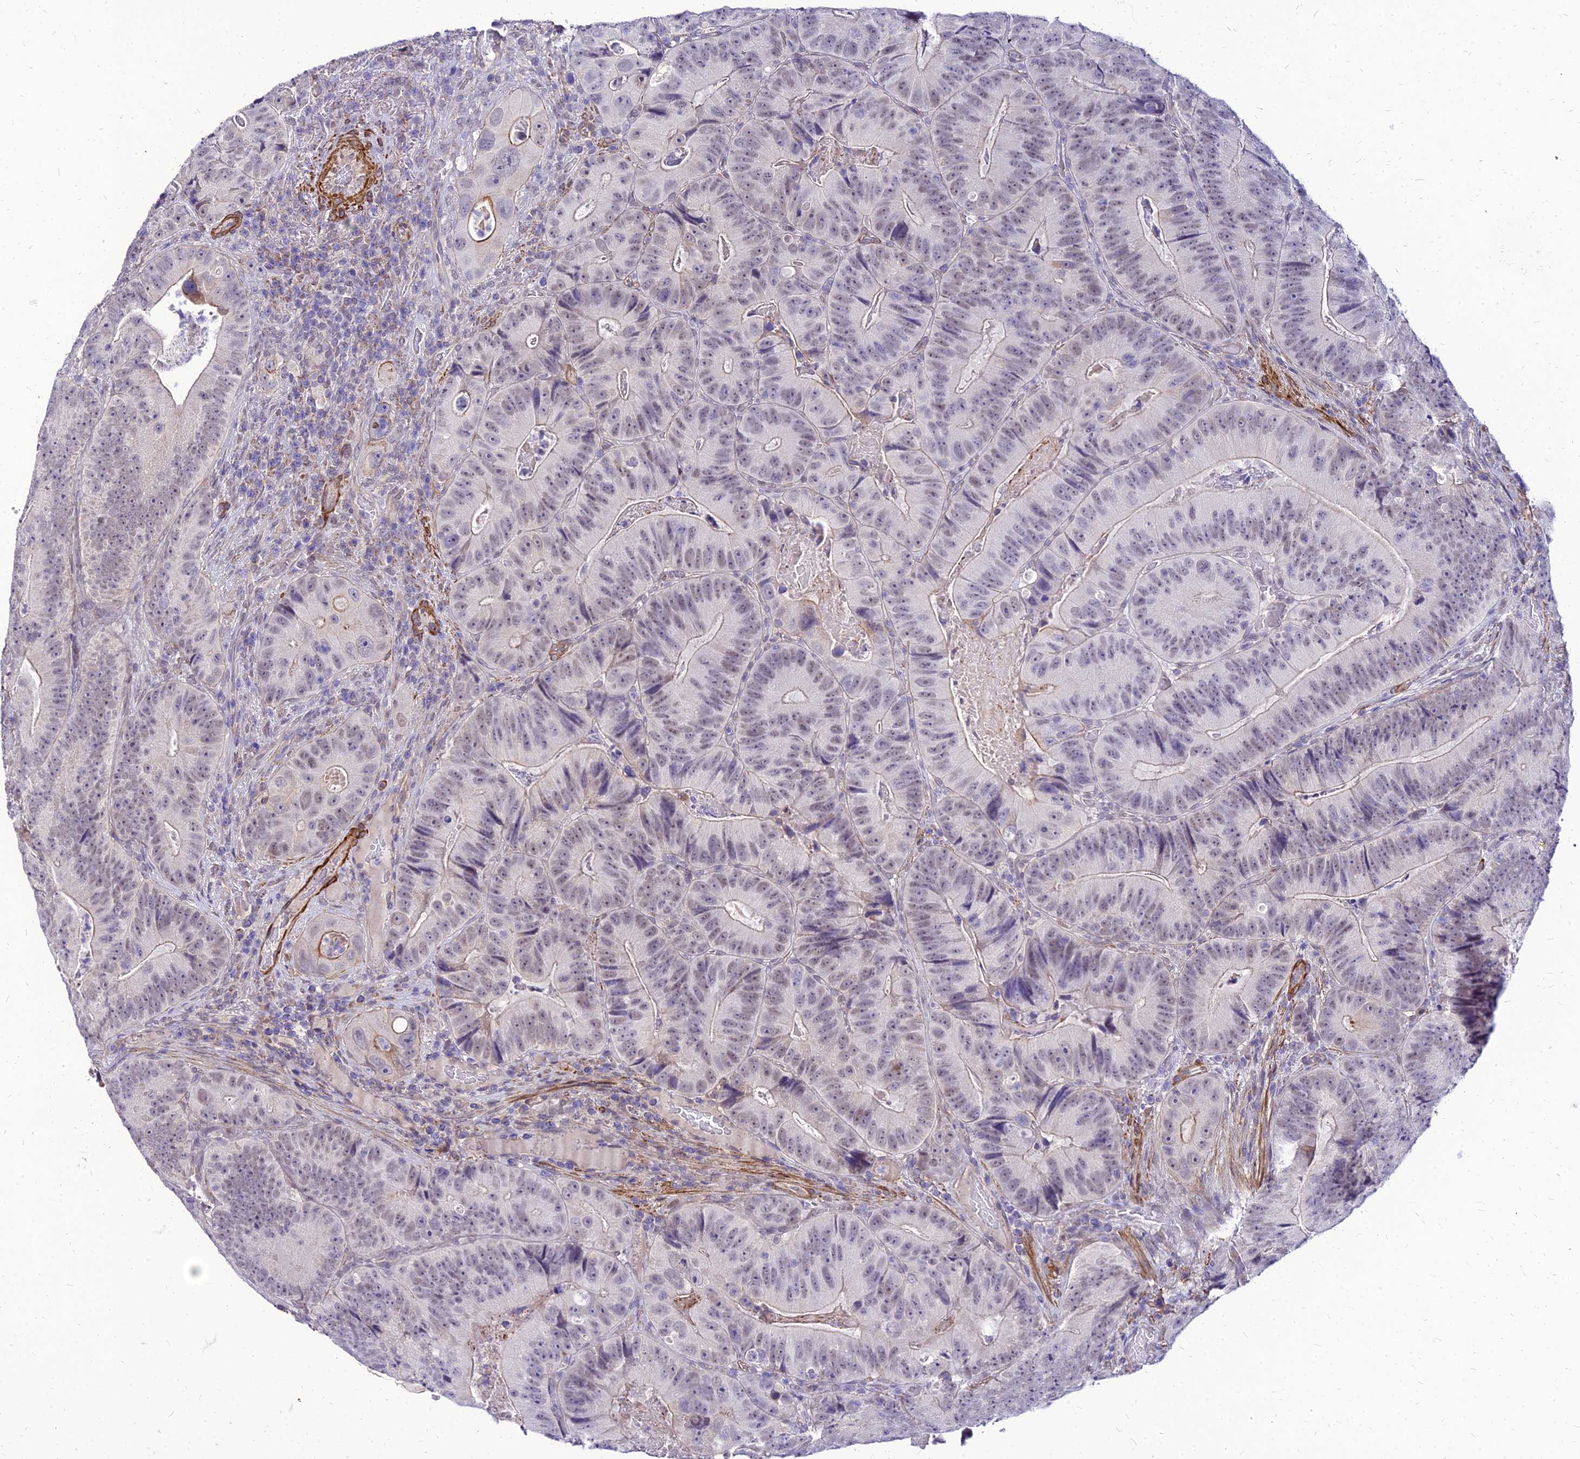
{"staining": {"intensity": "weak", "quantity": "25%-75%", "location": "nuclear"}, "tissue": "colorectal cancer", "cell_type": "Tumor cells", "image_type": "cancer", "snomed": [{"axis": "morphology", "description": "Adenocarcinoma, NOS"}, {"axis": "topography", "description": "Colon"}], "caption": "Colorectal cancer (adenocarcinoma) stained for a protein (brown) demonstrates weak nuclear positive positivity in about 25%-75% of tumor cells.", "gene": "YEATS2", "patient": {"sex": "female", "age": 86}}